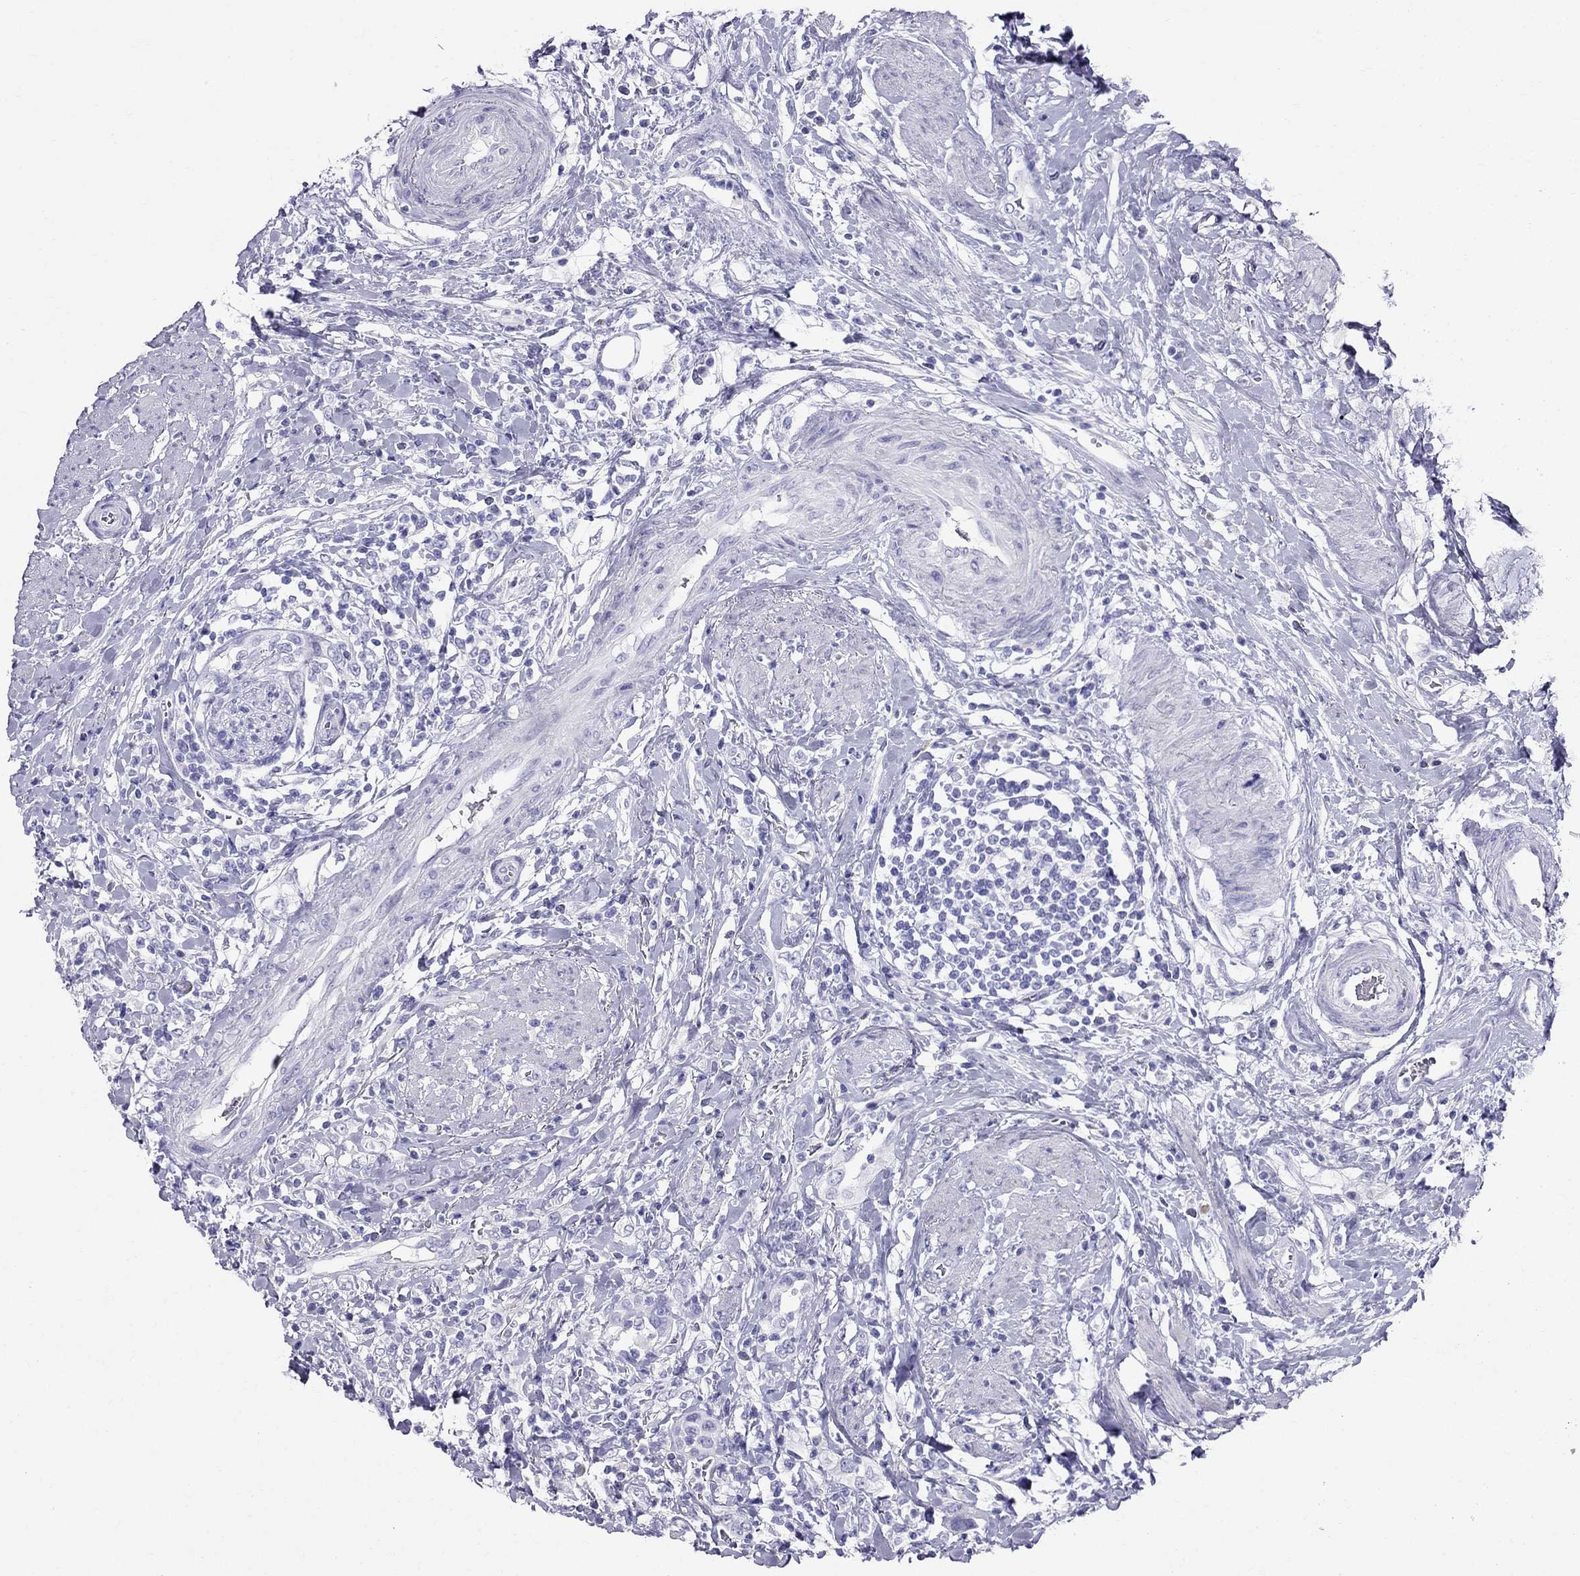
{"staining": {"intensity": "negative", "quantity": "none", "location": "none"}, "tissue": "urothelial cancer", "cell_type": "Tumor cells", "image_type": "cancer", "snomed": [{"axis": "morphology", "description": "Urothelial carcinoma, NOS"}, {"axis": "morphology", "description": "Urothelial carcinoma, High grade"}, {"axis": "topography", "description": "Urinary bladder"}], "caption": "Tumor cells are negative for protein expression in human urothelial cancer. The staining was performed using DAB to visualize the protein expression in brown, while the nuclei were stained in blue with hematoxylin (Magnification: 20x).", "gene": "DNAAF6", "patient": {"sex": "female", "age": 64}}